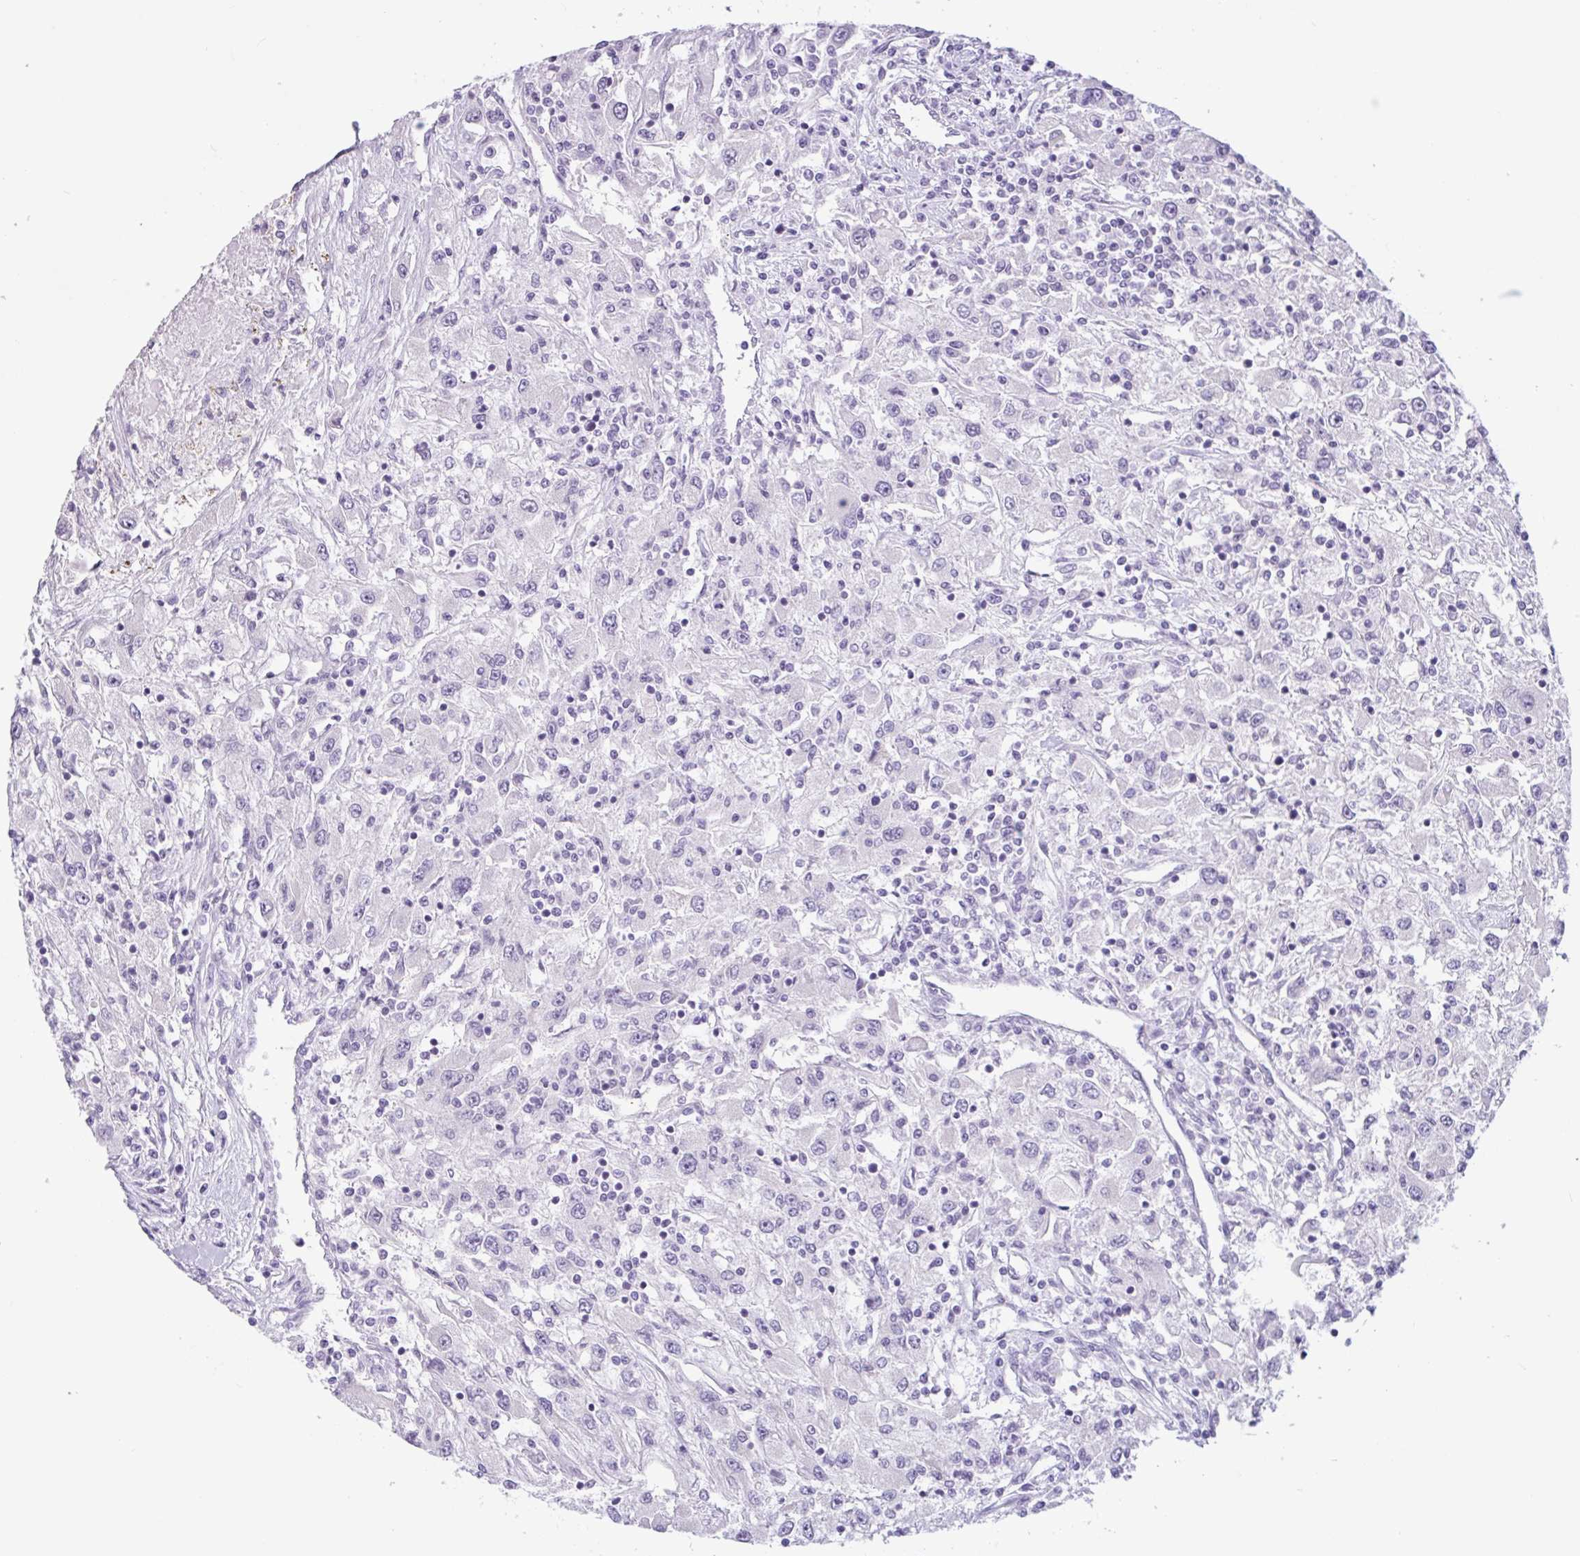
{"staining": {"intensity": "negative", "quantity": "none", "location": "none"}, "tissue": "renal cancer", "cell_type": "Tumor cells", "image_type": "cancer", "snomed": [{"axis": "morphology", "description": "Adenocarcinoma, NOS"}, {"axis": "topography", "description": "Kidney"}], "caption": "Immunohistochemistry micrograph of human renal adenocarcinoma stained for a protein (brown), which exhibits no positivity in tumor cells.", "gene": "CTSE", "patient": {"sex": "female", "age": 67}}